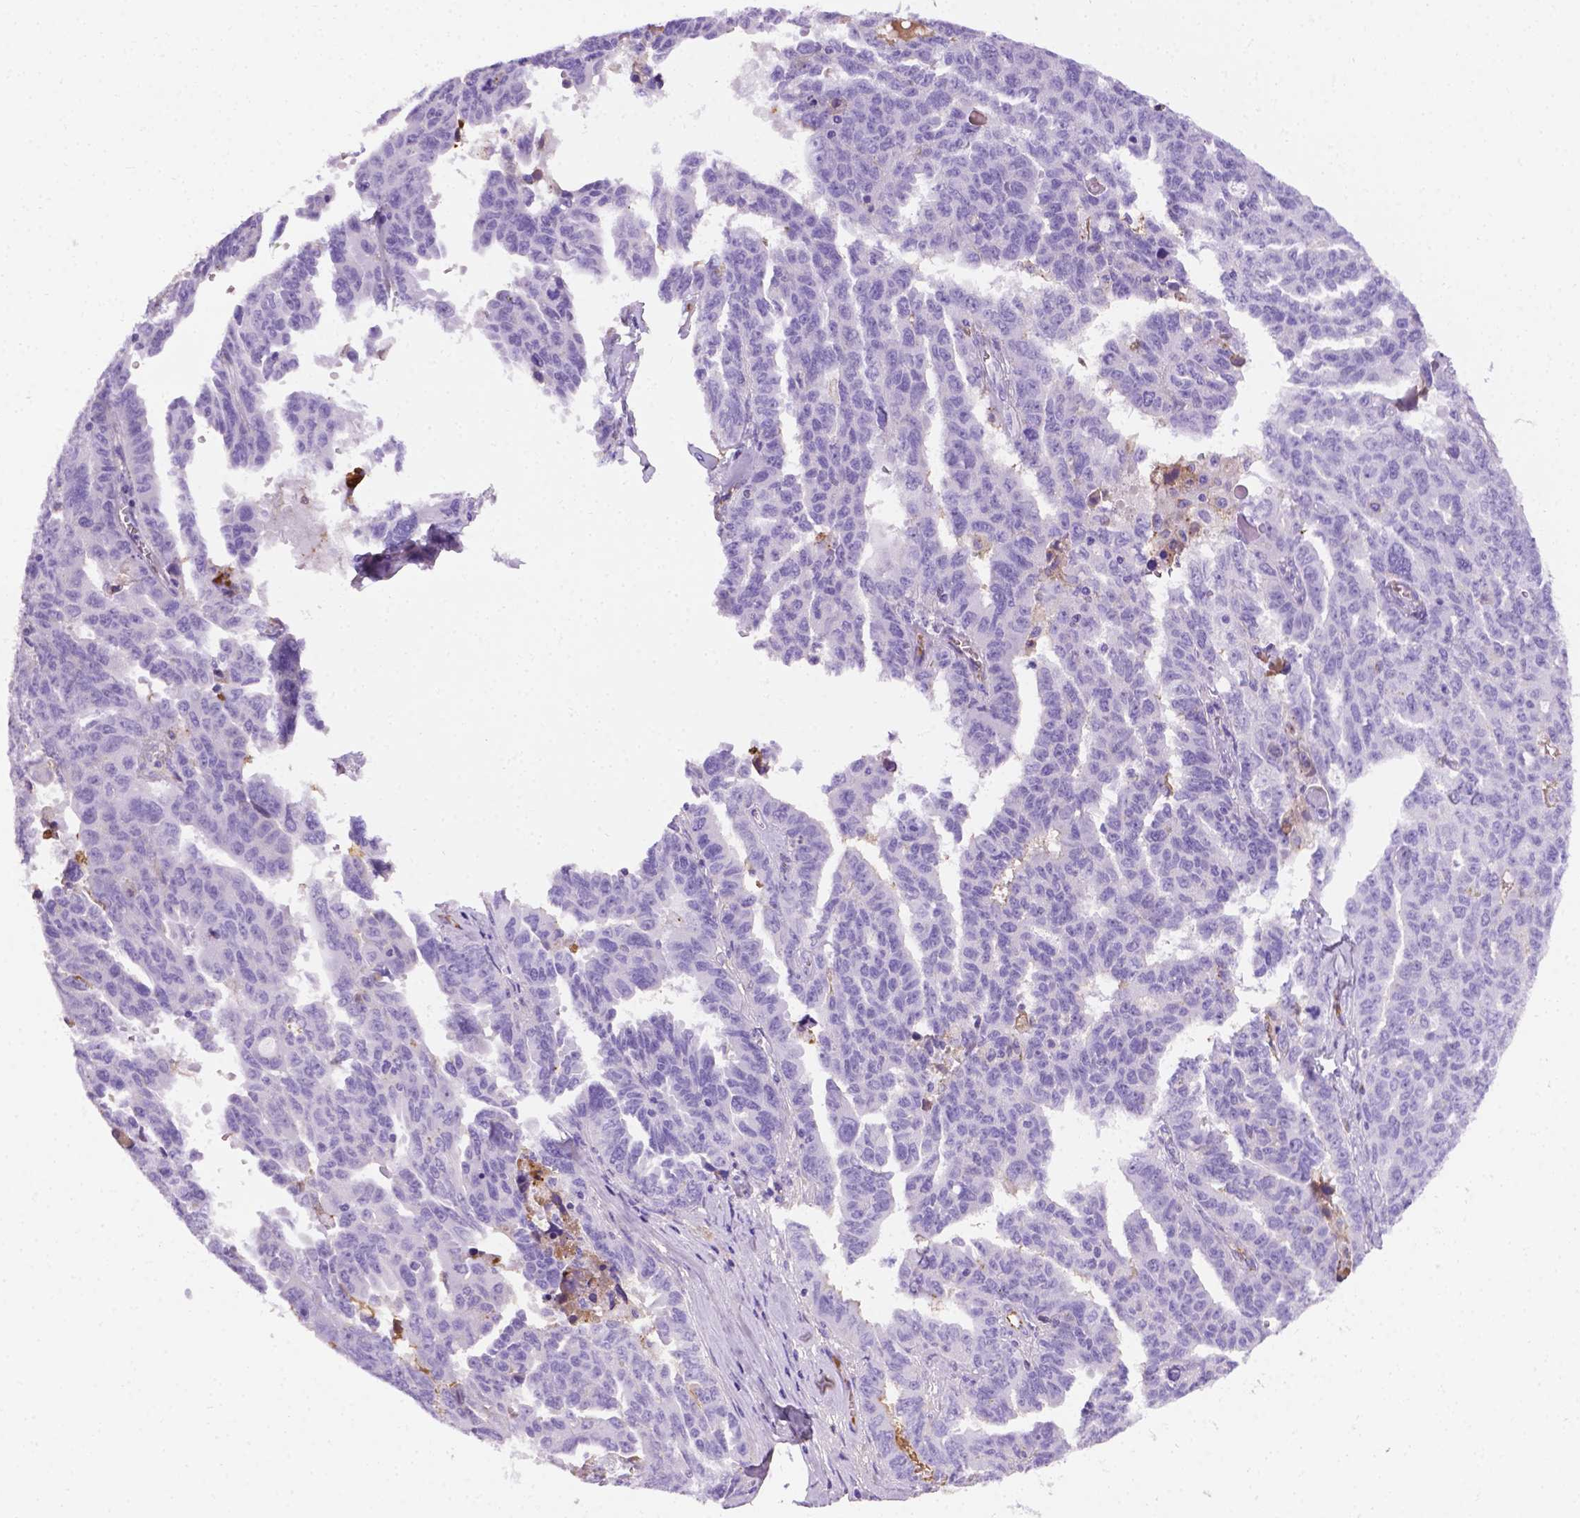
{"staining": {"intensity": "negative", "quantity": "none", "location": "none"}, "tissue": "ovarian cancer", "cell_type": "Tumor cells", "image_type": "cancer", "snomed": [{"axis": "morphology", "description": "Adenocarcinoma, NOS"}, {"axis": "morphology", "description": "Carcinoma, endometroid"}, {"axis": "topography", "description": "Ovary"}], "caption": "Immunohistochemistry (IHC) of human endometroid carcinoma (ovarian) displays no expression in tumor cells.", "gene": "APOE", "patient": {"sex": "female", "age": 72}}